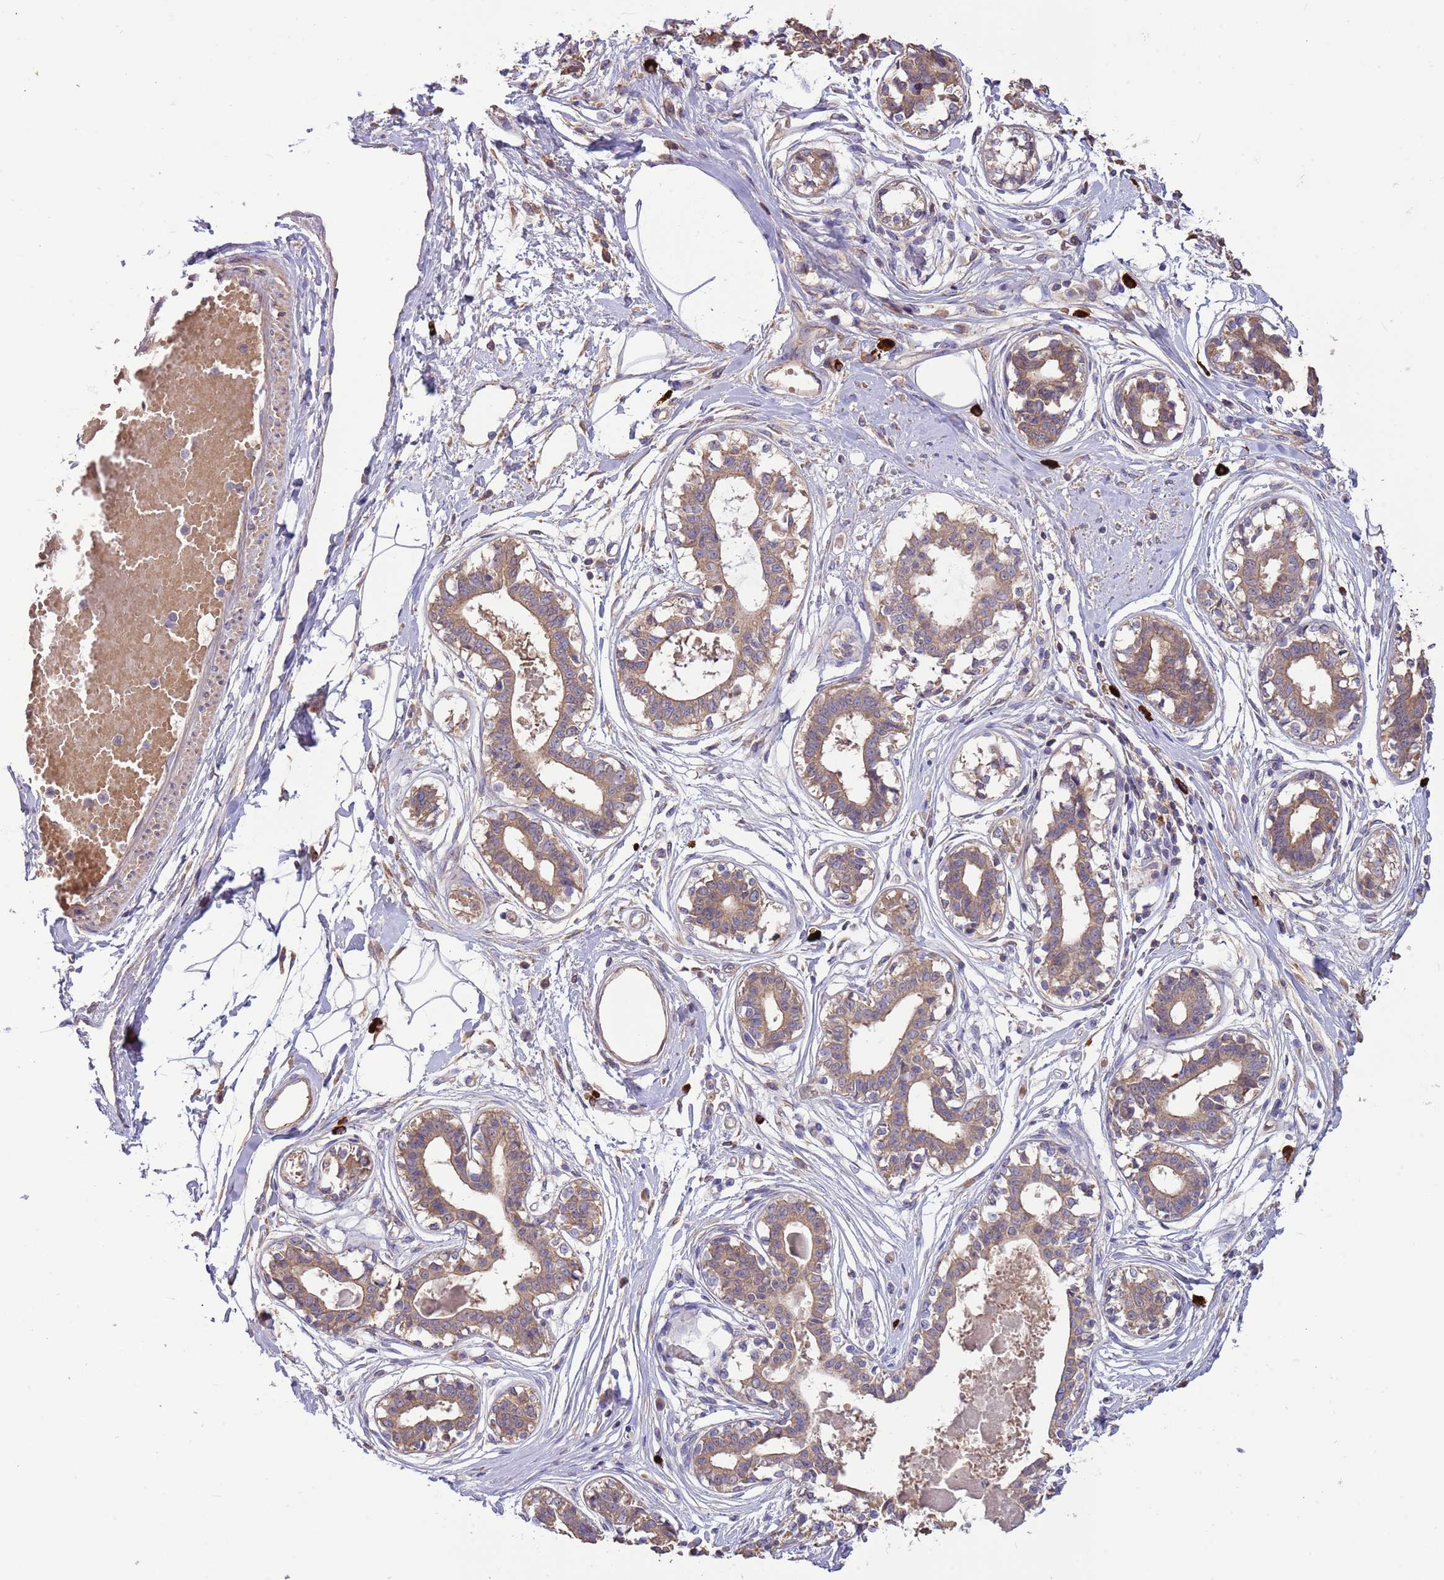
{"staining": {"intensity": "negative", "quantity": "none", "location": "none"}, "tissue": "breast", "cell_type": "Adipocytes", "image_type": "normal", "snomed": [{"axis": "morphology", "description": "Normal tissue, NOS"}, {"axis": "topography", "description": "Breast"}], "caption": "DAB immunohistochemical staining of unremarkable human breast shows no significant staining in adipocytes.", "gene": "TRMO", "patient": {"sex": "female", "age": 45}}